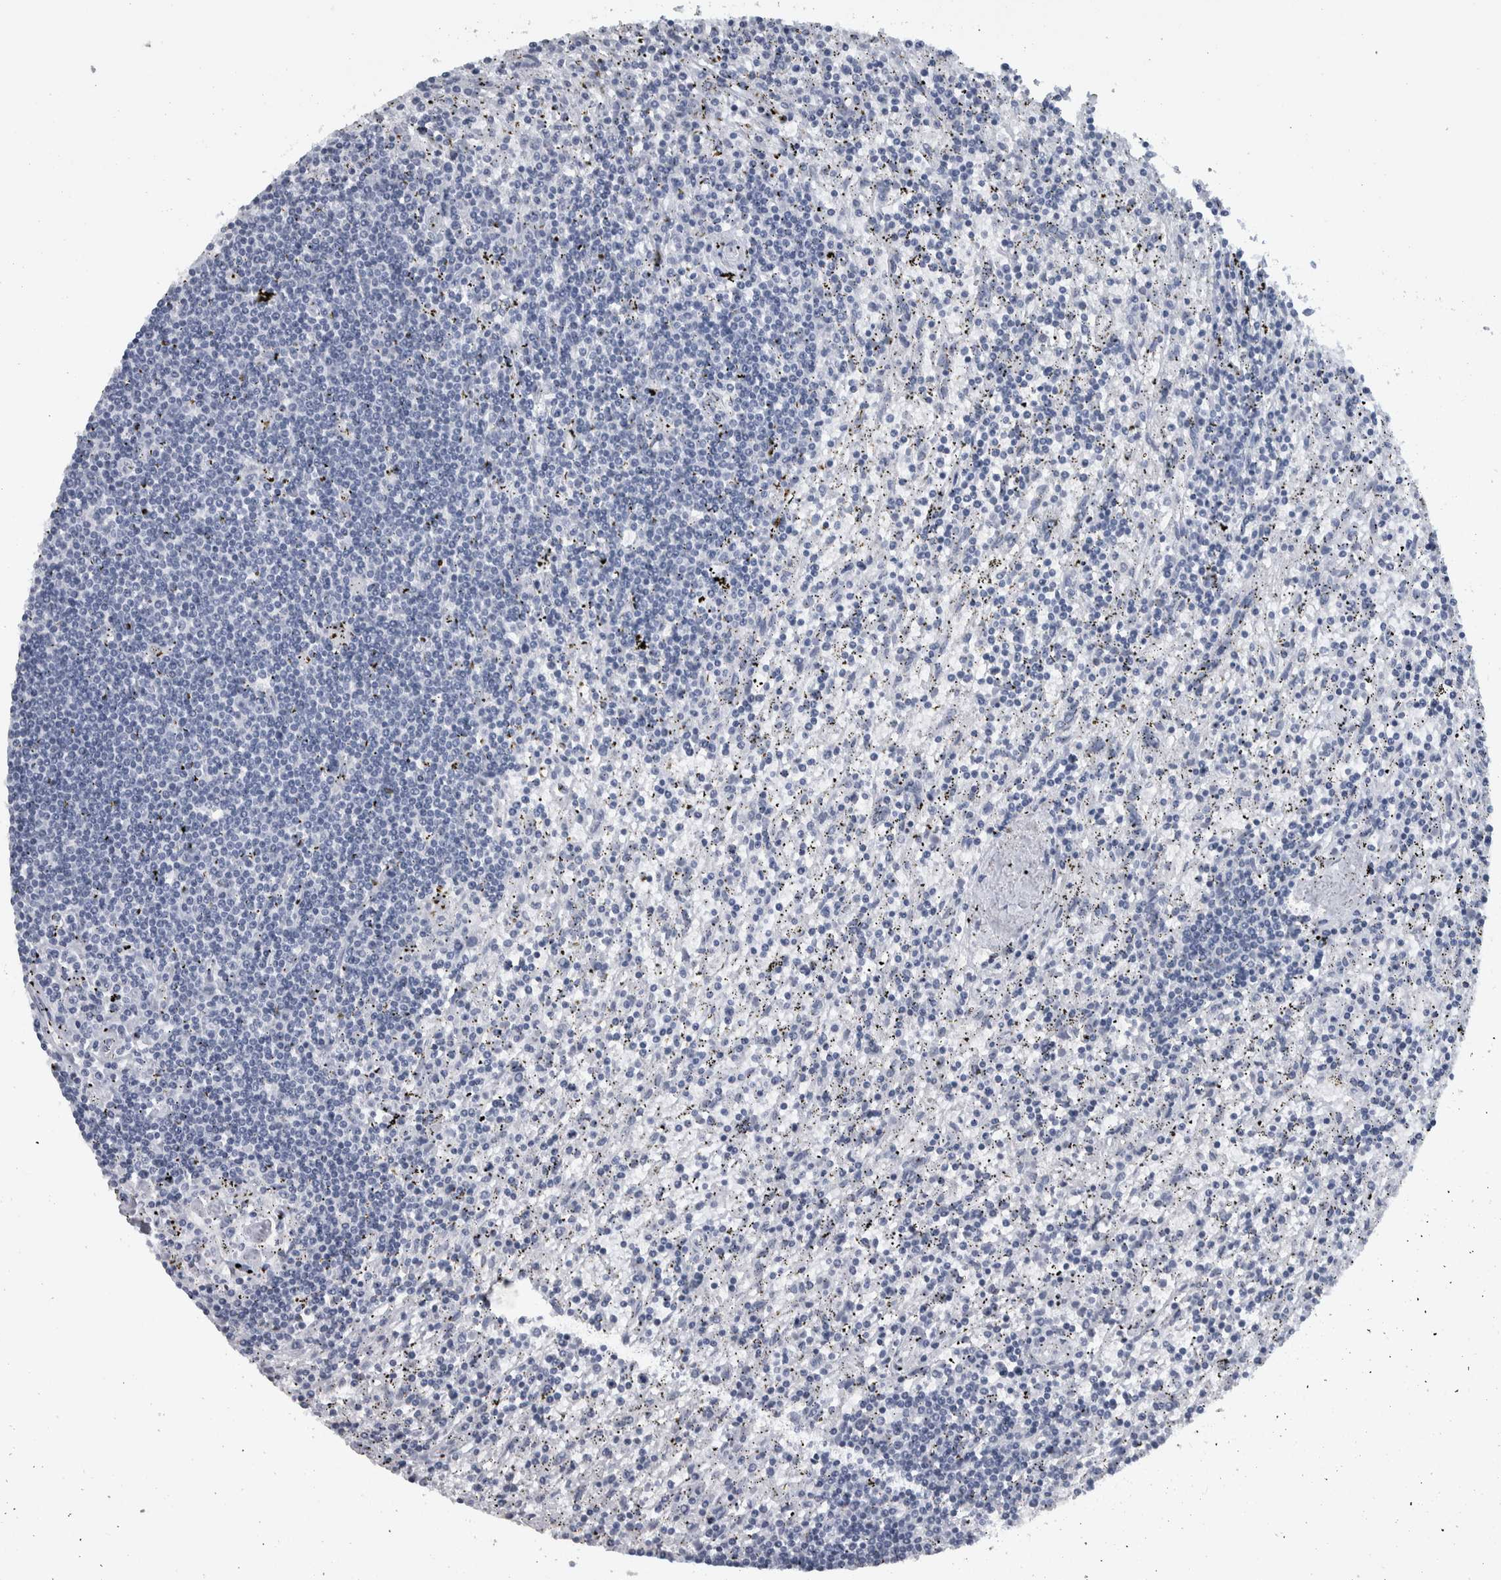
{"staining": {"intensity": "negative", "quantity": "none", "location": "none"}, "tissue": "lymphoma", "cell_type": "Tumor cells", "image_type": "cancer", "snomed": [{"axis": "morphology", "description": "Malignant lymphoma, non-Hodgkin's type, Low grade"}, {"axis": "topography", "description": "Spleen"}], "caption": "High power microscopy micrograph of an immunohistochemistry histopathology image of lymphoma, revealing no significant staining in tumor cells. Brightfield microscopy of immunohistochemistry (IHC) stained with DAB (3,3'-diaminobenzidine) (brown) and hematoxylin (blue), captured at high magnification.", "gene": "CDH17", "patient": {"sex": "male", "age": 76}}